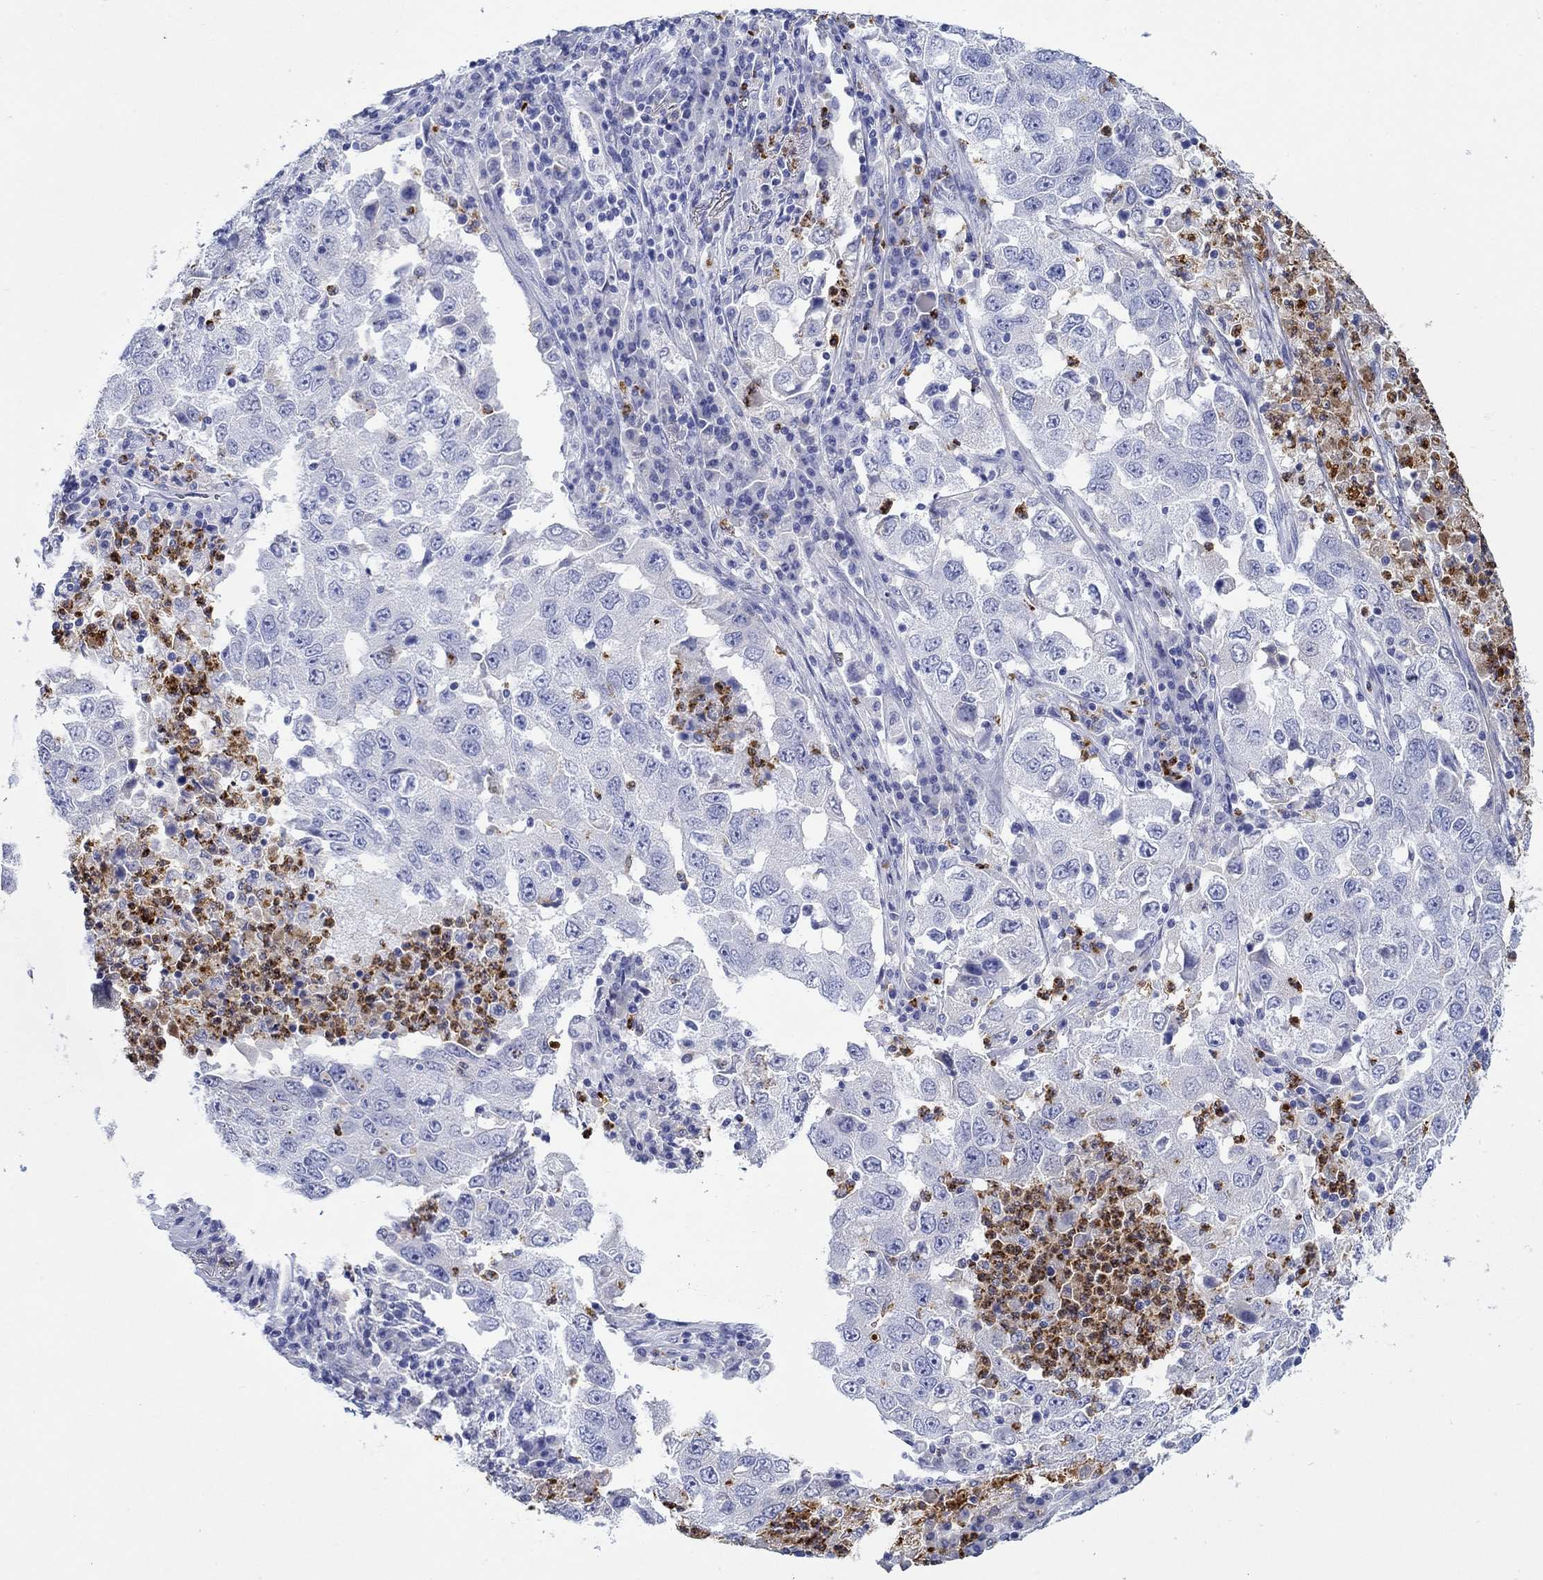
{"staining": {"intensity": "negative", "quantity": "none", "location": "none"}, "tissue": "lung cancer", "cell_type": "Tumor cells", "image_type": "cancer", "snomed": [{"axis": "morphology", "description": "Adenocarcinoma, NOS"}, {"axis": "topography", "description": "Lung"}], "caption": "Lung cancer (adenocarcinoma) was stained to show a protein in brown. There is no significant staining in tumor cells.", "gene": "EPX", "patient": {"sex": "male", "age": 73}}